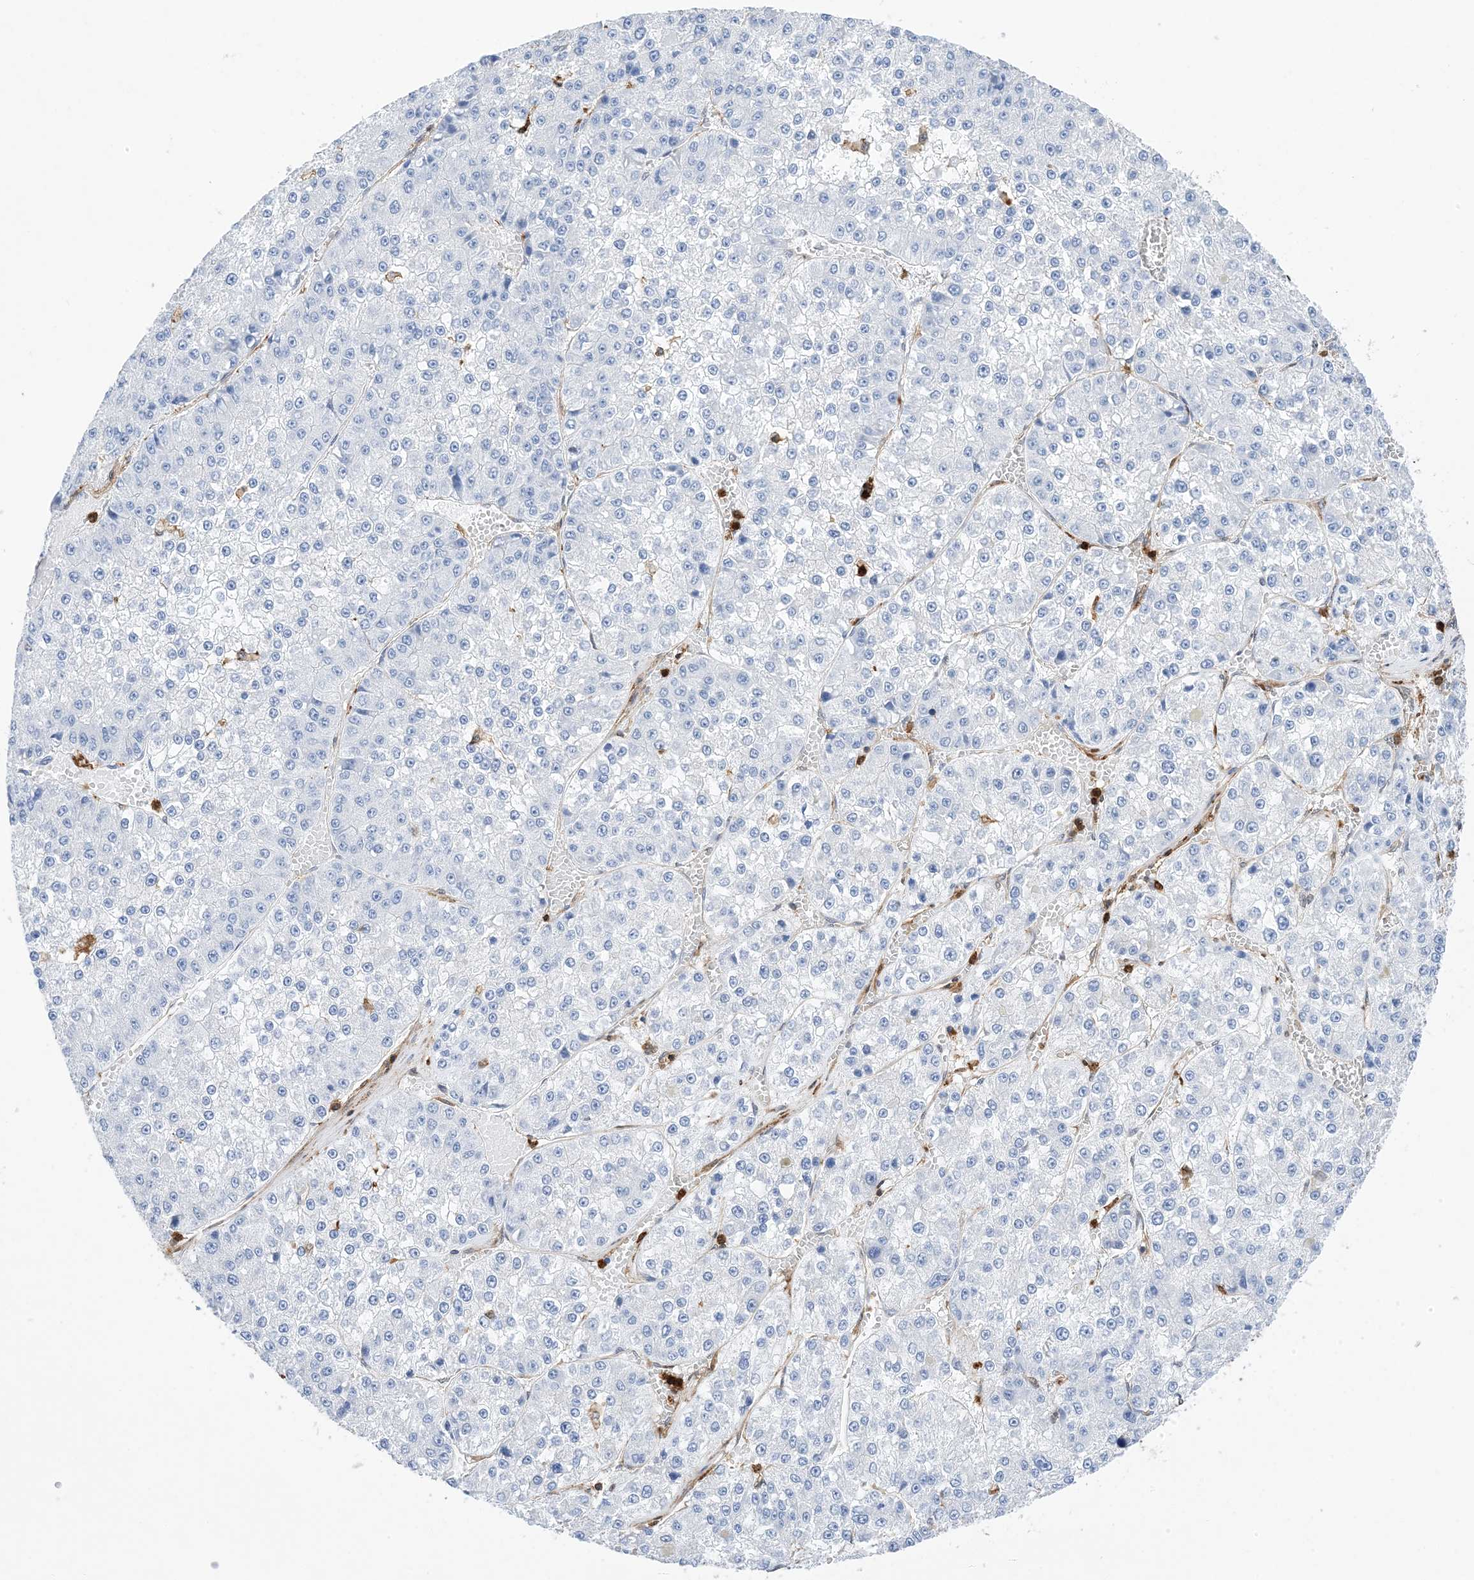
{"staining": {"intensity": "negative", "quantity": "none", "location": "none"}, "tissue": "liver cancer", "cell_type": "Tumor cells", "image_type": "cancer", "snomed": [{"axis": "morphology", "description": "Carcinoma, Hepatocellular, NOS"}, {"axis": "topography", "description": "Liver"}], "caption": "This is a histopathology image of immunohistochemistry staining of hepatocellular carcinoma (liver), which shows no staining in tumor cells.", "gene": "ANXA1", "patient": {"sex": "female", "age": 73}}